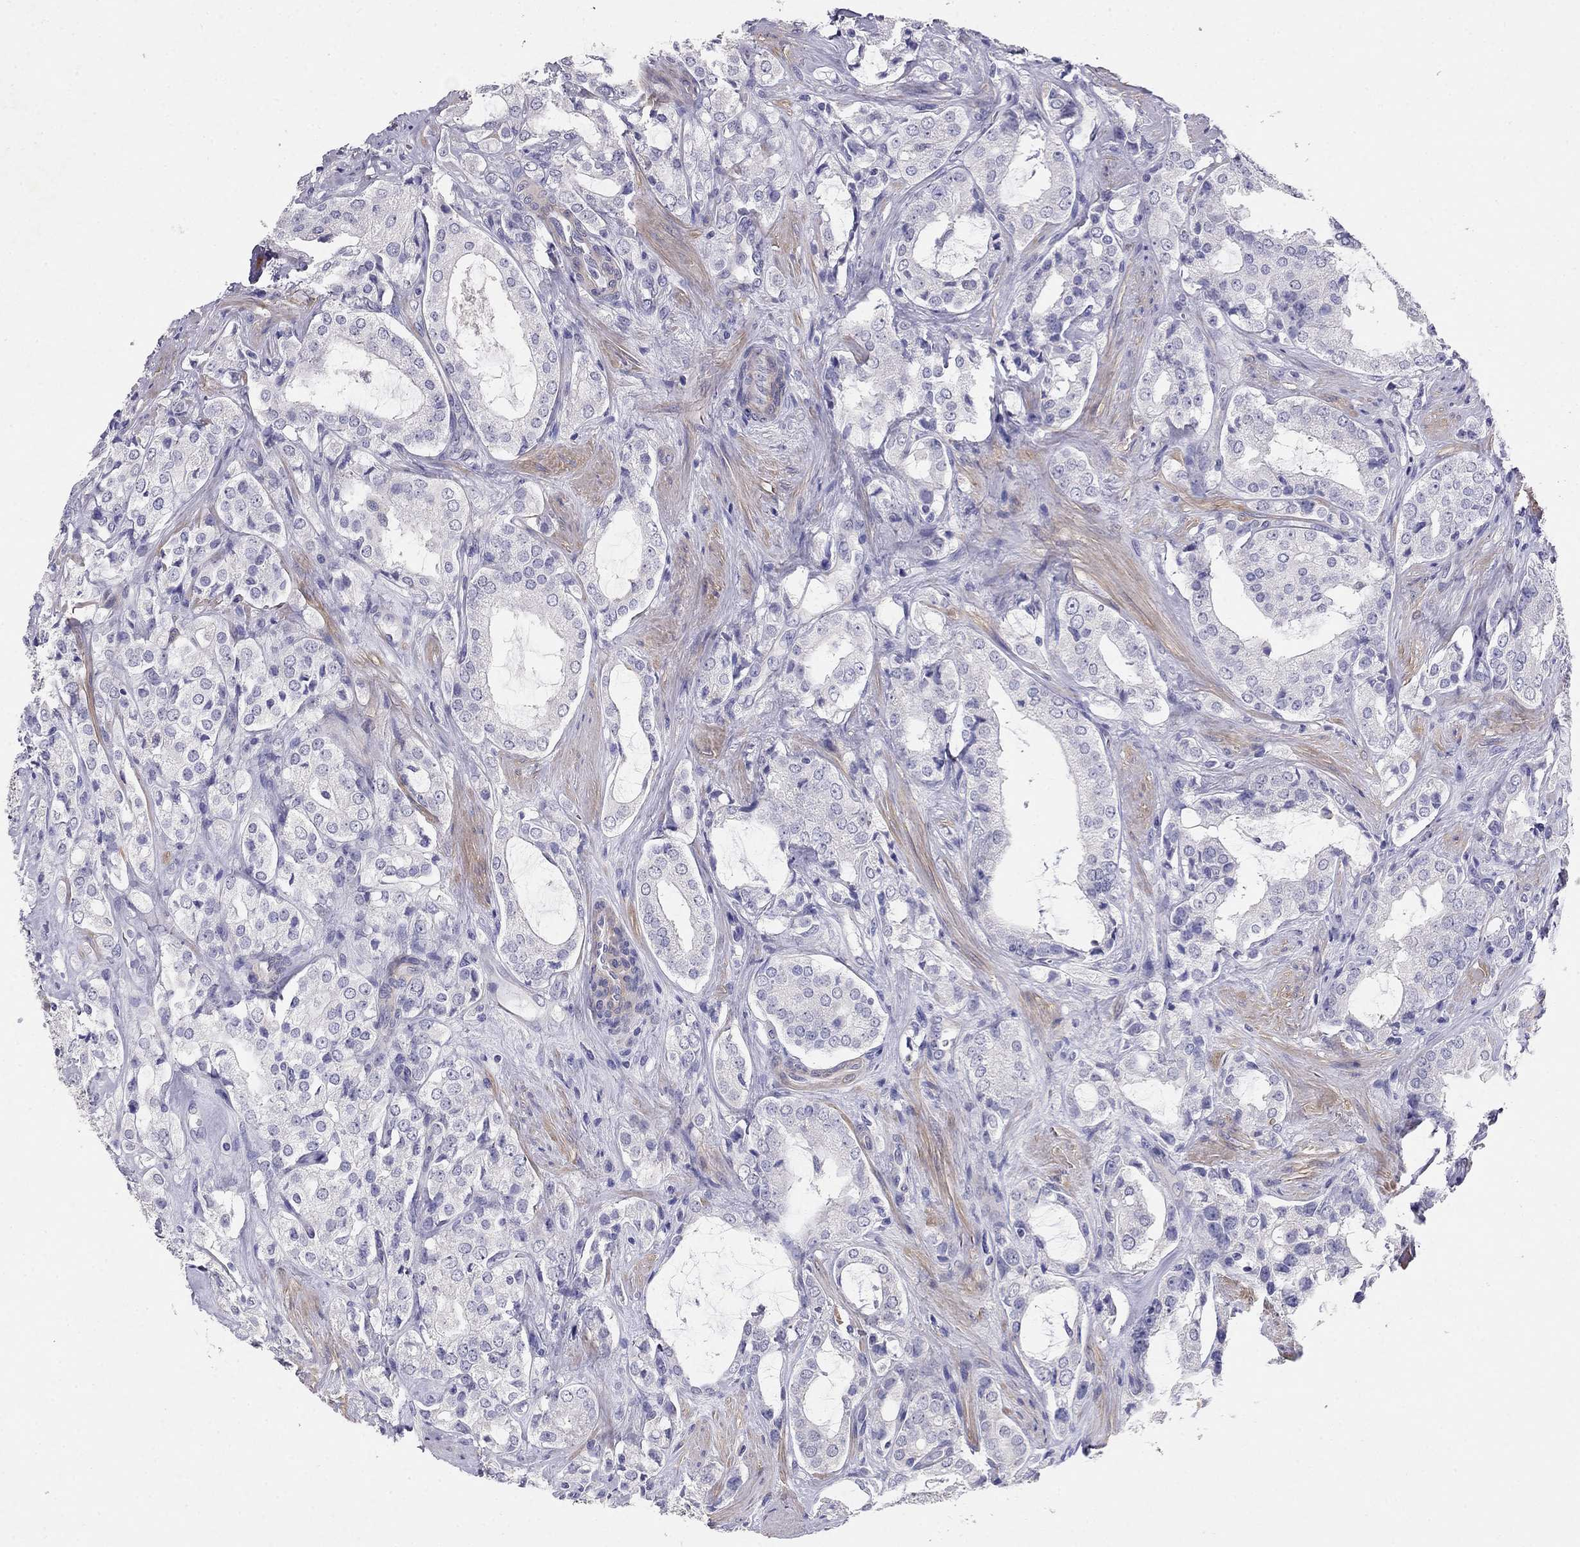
{"staining": {"intensity": "negative", "quantity": "none", "location": "none"}, "tissue": "prostate cancer", "cell_type": "Tumor cells", "image_type": "cancer", "snomed": [{"axis": "morphology", "description": "Adenocarcinoma, NOS"}, {"axis": "topography", "description": "Prostate"}], "caption": "High power microscopy micrograph of an IHC image of prostate cancer (adenocarcinoma), revealing no significant positivity in tumor cells.", "gene": "LY6H", "patient": {"sex": "male", "age": 66}}